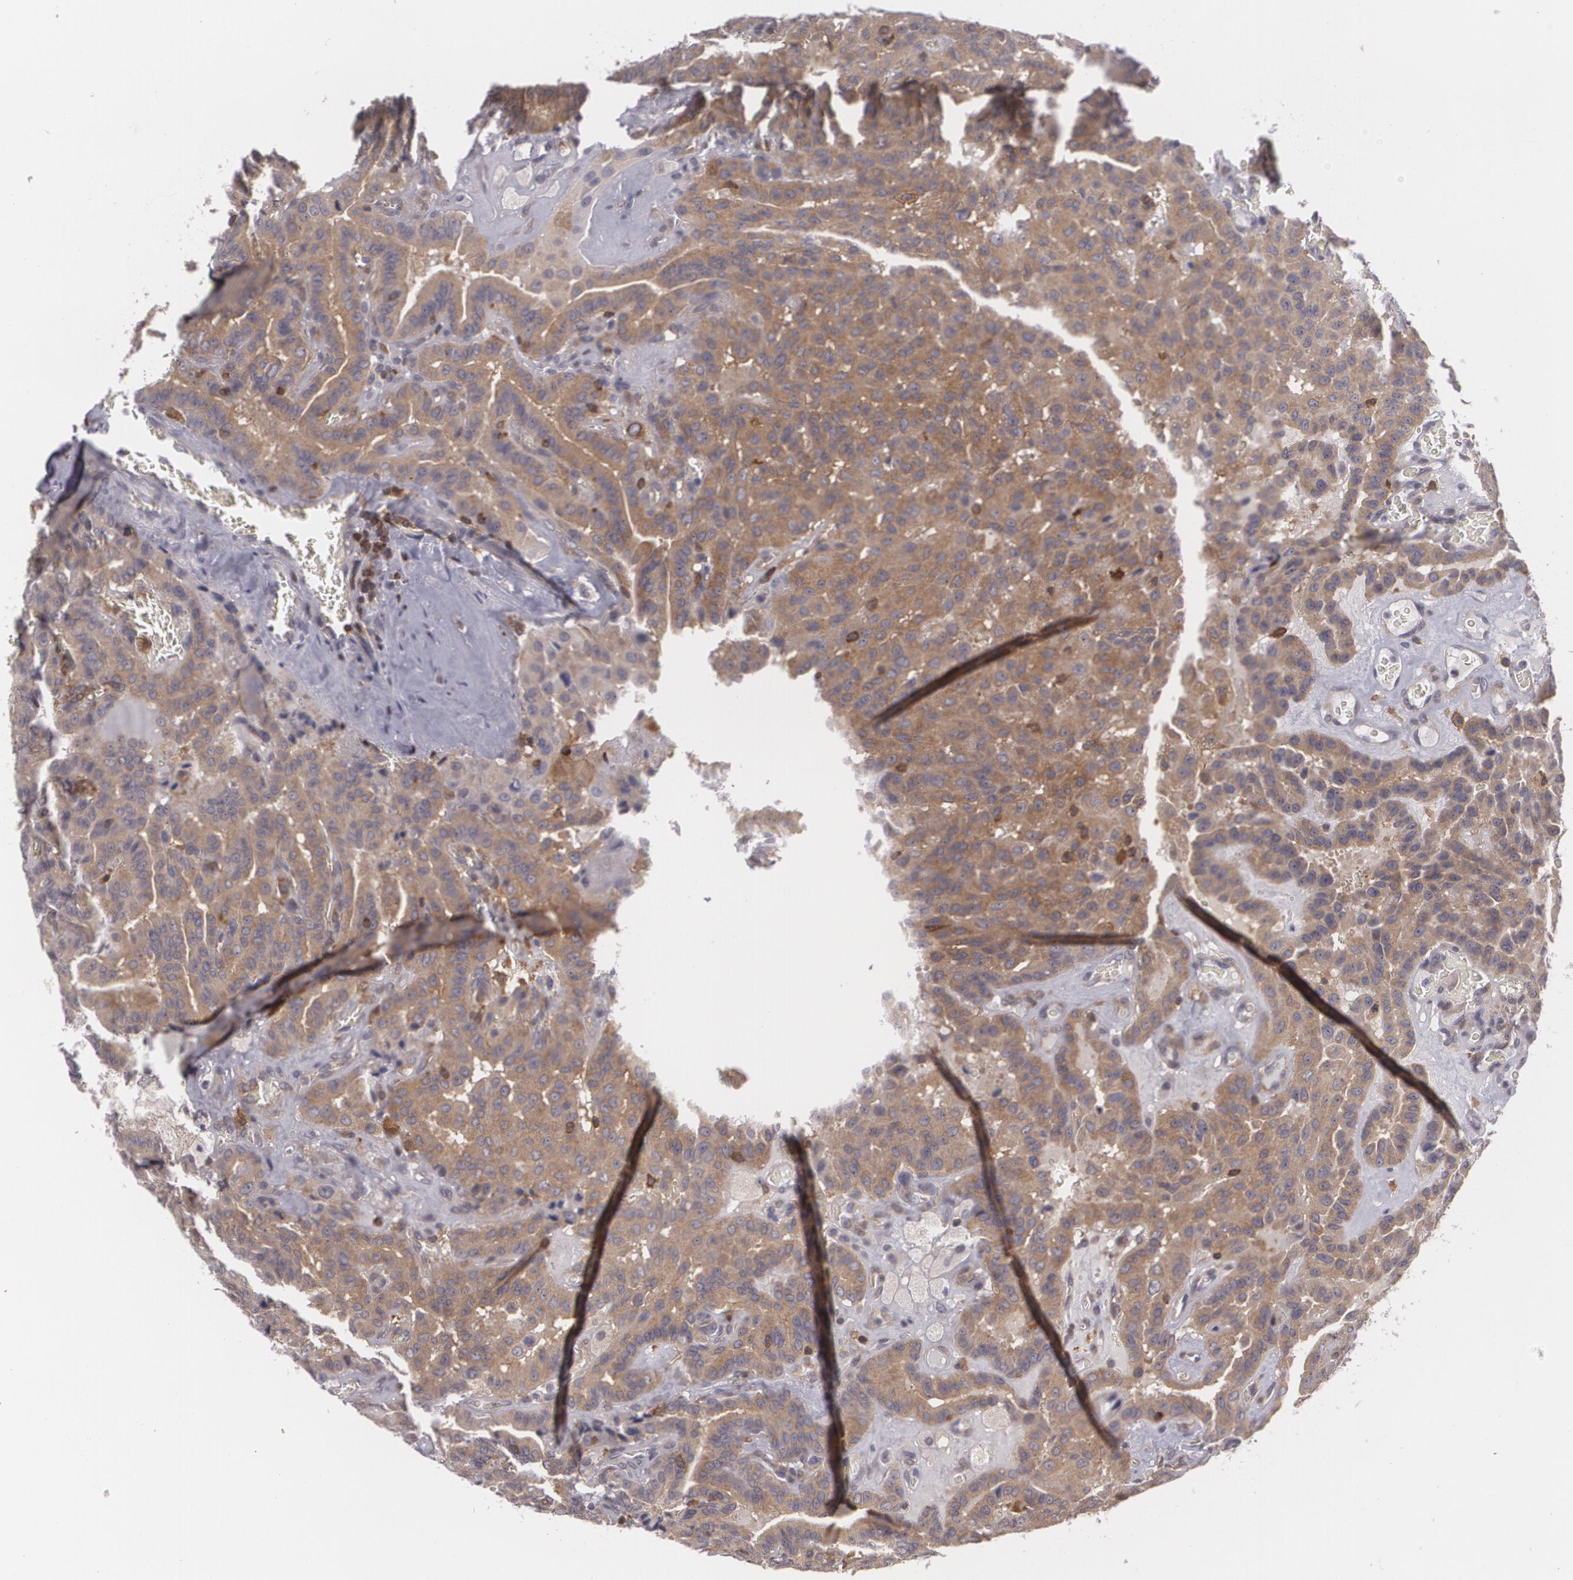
{"staining": {"intensity": "moderate", "quantity": ">75%", "location": "cytoplasmic/membranous"}, "tissue": "thyroid cancer", "cell_type": "Tumor cells", "image_type": "cancer", "snomed": [{"axis": "morphology", "description": "Papillary adenocarcinoma, NOS"}, {"axis": "topography", "description": "Thyroid gland"}], "caption": "Thyroid cancer (papillary adenocarcinoma) stained with IHC demonstrates moderate cytoplasmic/membranous staining in about >75% of tumor cells.", "gene": "BIN1", "patient": {"sex": "male", "age": 87}}